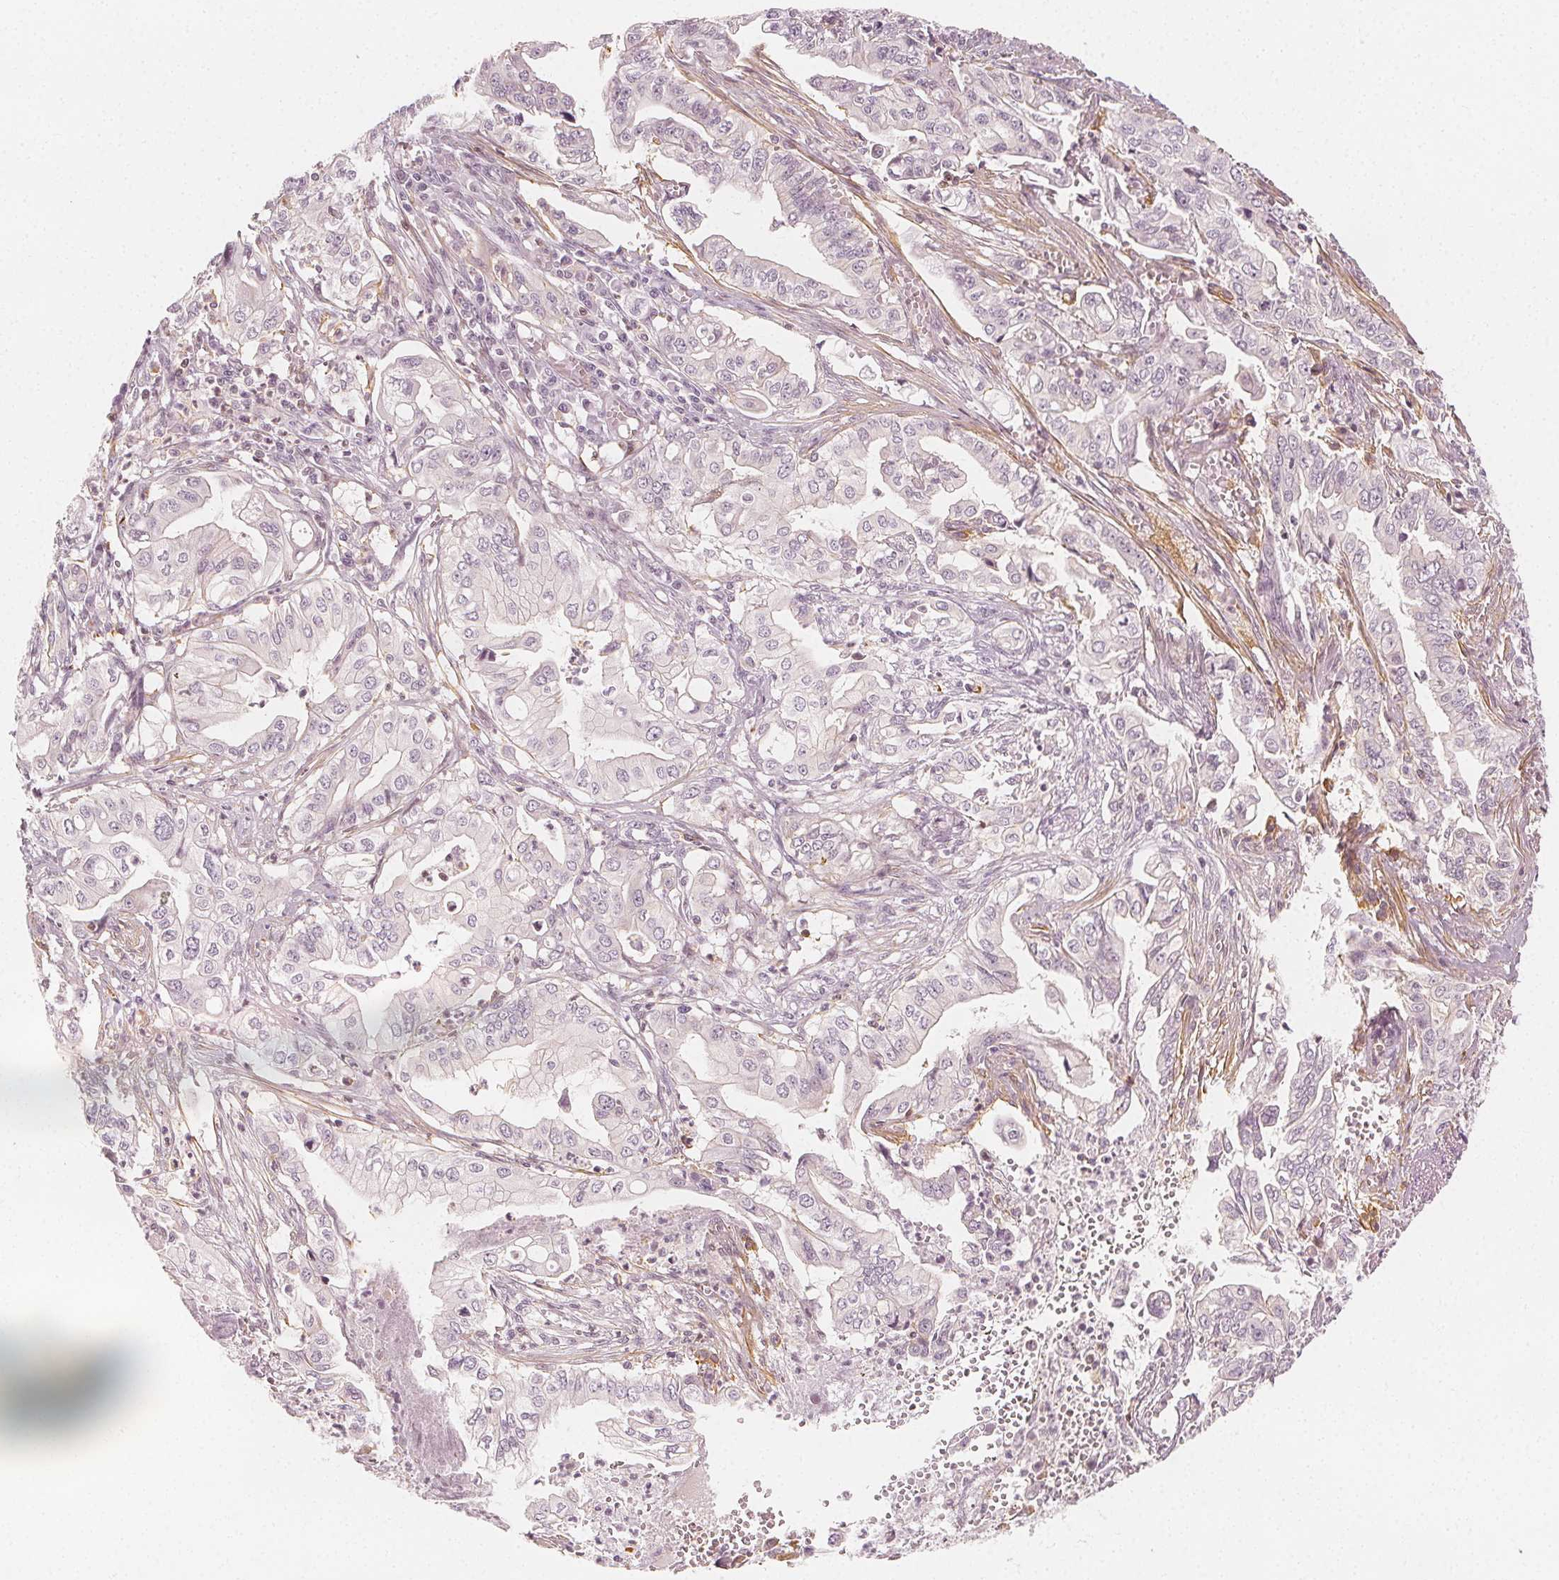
{"staining": {"intensity": "negative", "quantity": "none", "location": "none"}, "tissue": "pancreatic cancer", "cell_type": "Tumor cells", "image_type": "cancer", "snomed": [{"axis": "morphology", "description": "Adenocarcinoma, NOS"}, {"axis": "topography", "description": "Pancreas"}], "caption": "The photomicrograph exhibits no significant positivity in tumor cells of pancreatic cancer (adenocarcinoma).", "gene": "ARHGAP26", "patient": {"sex": "male", "age": 68}}